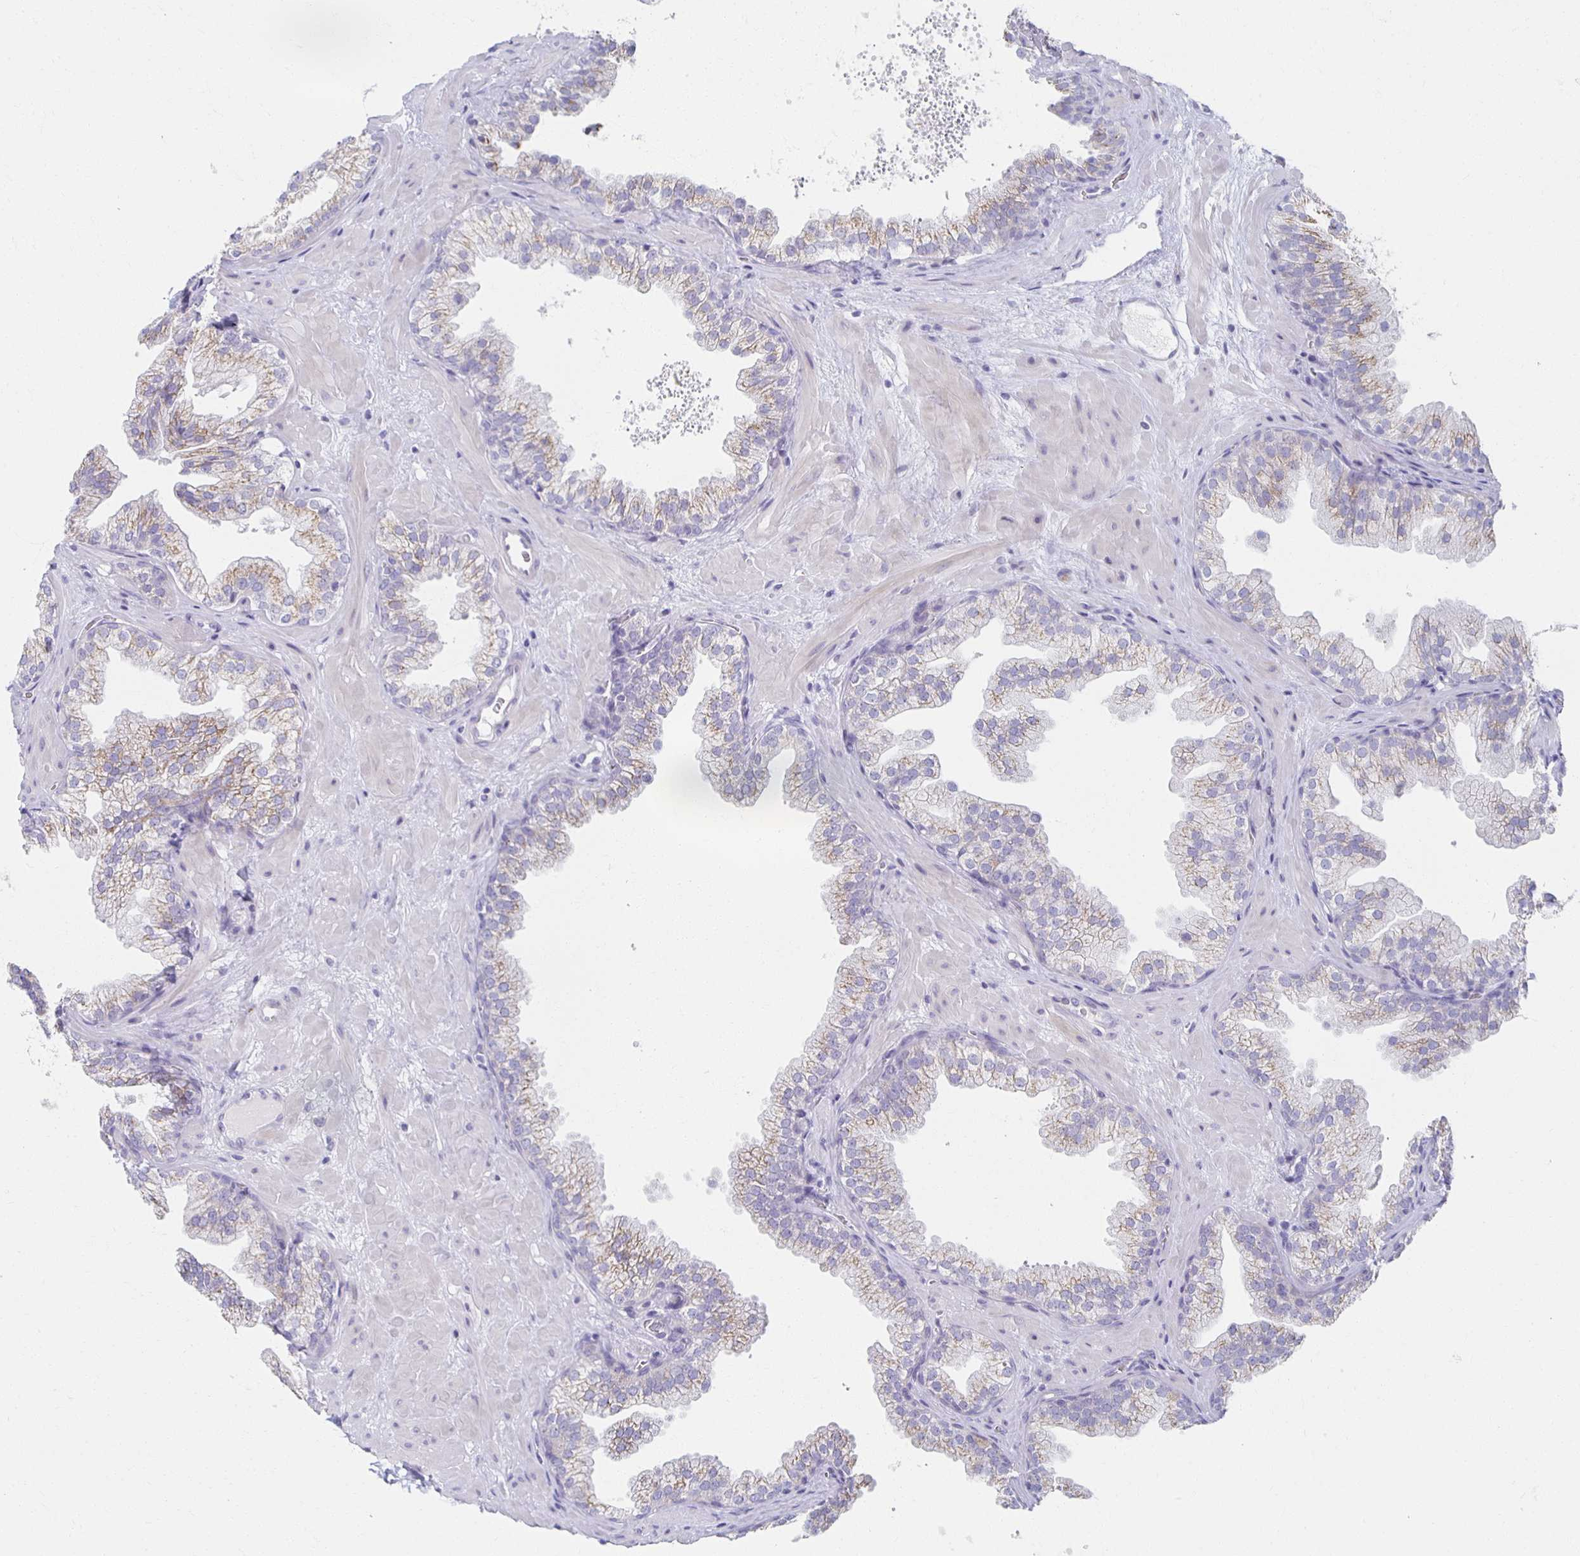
{"staining": {"intensity": "weak", "quantity": "<25%", "location": "cytoplasmic/membranous"}, "tissue": "prostate", "cell_type": "Glandular cells", "image_type": "normal", "snomed": [{"axis": "morphology", "description": "Normal tissue, NOS"}, {"axis": "topography", "description": "Prostate"}], "caption": "This is an IHC photomicrograph of unremarkable human prostate. There is no expression in glandular cells.", "gene": "TEX44", "patient": {"sex": "male", "age": 37}}